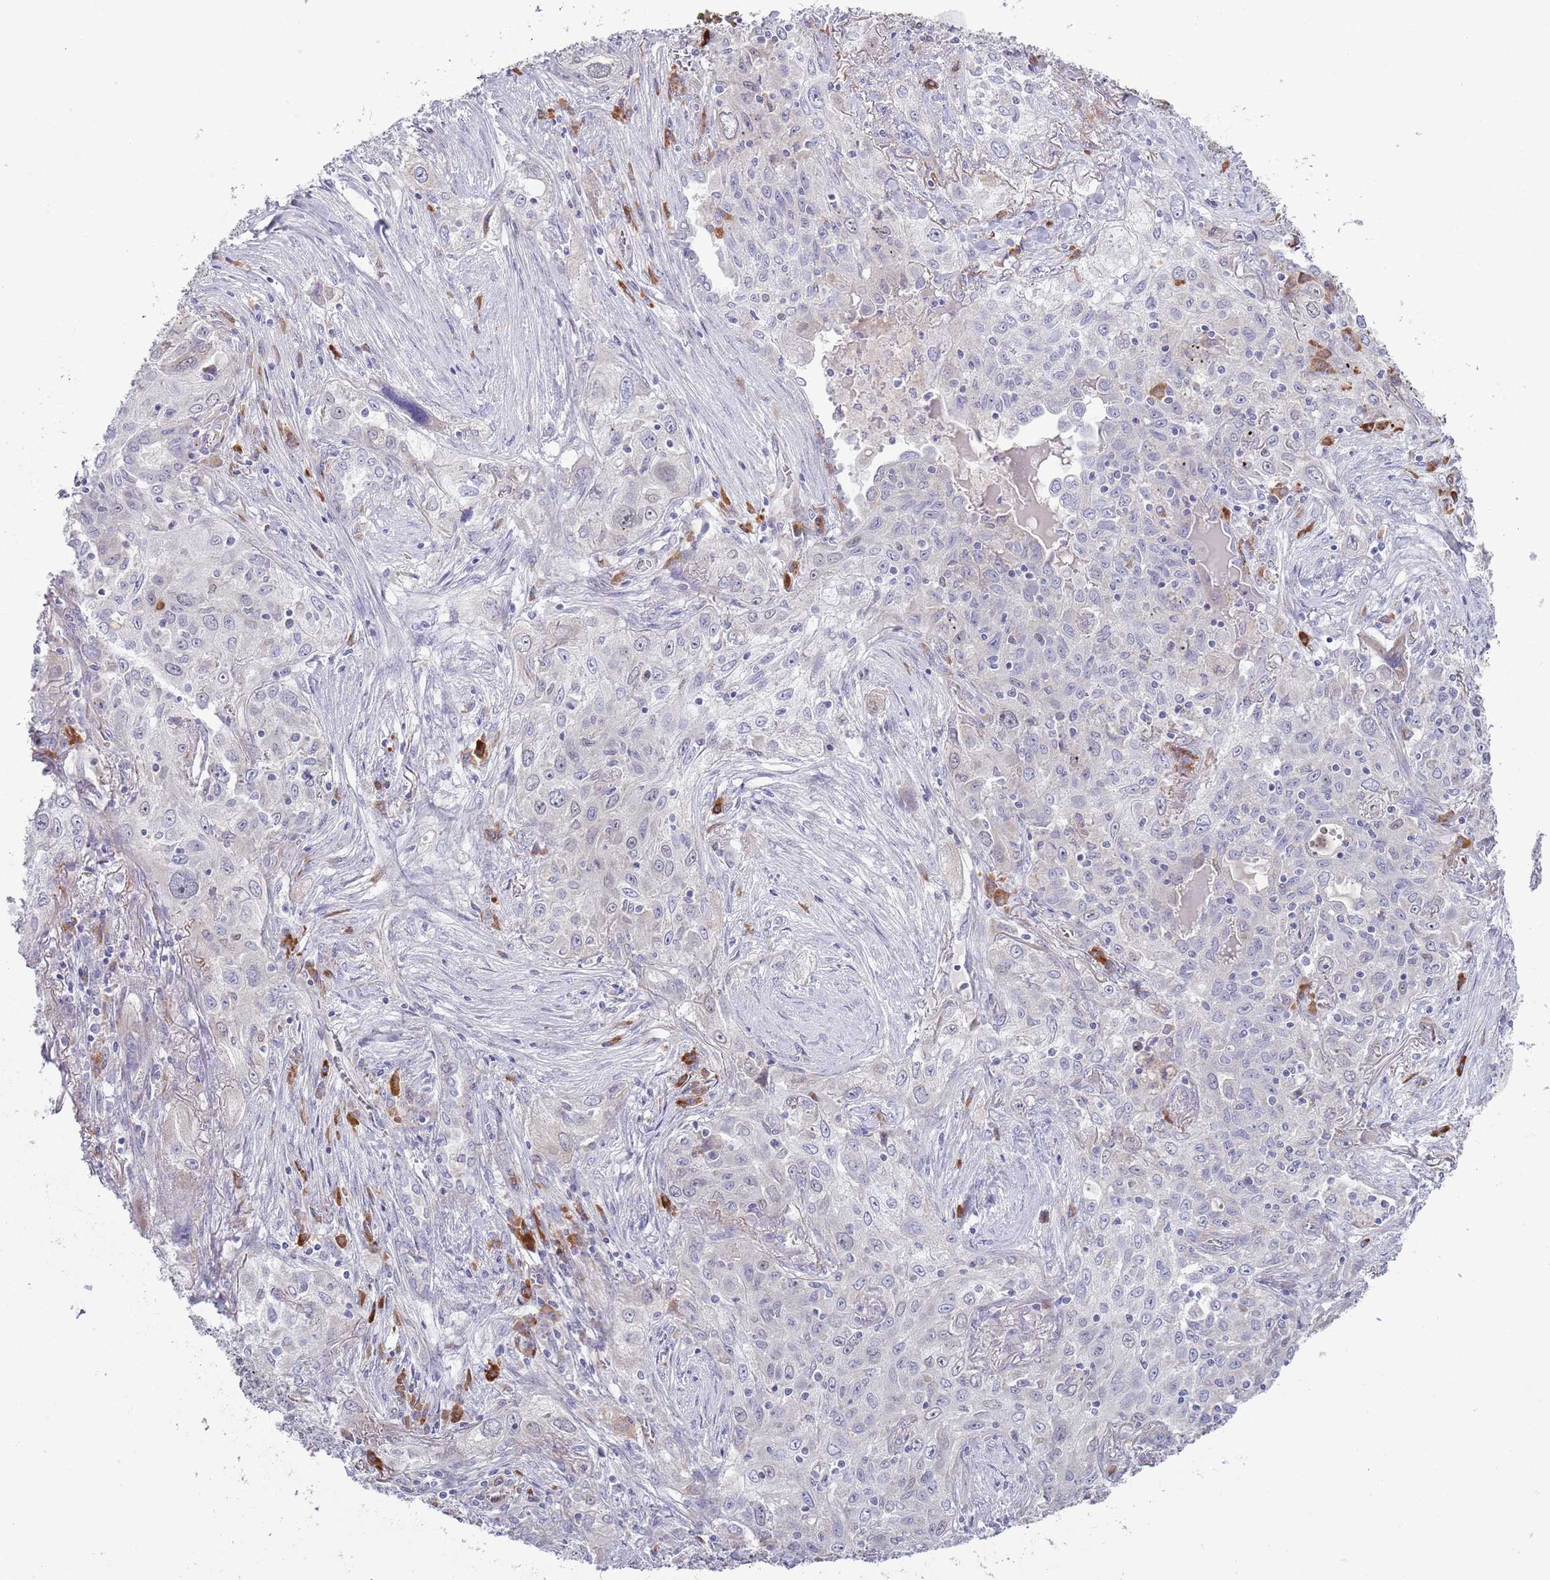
{"staining": {"intensity": "negative", "quantity": "none", "location": "none"}, "tissue": "lung cancer", "cell_type": "Tumor cells", "image_type": "cancer", "snomed": [{"axis": "morphology", "description": "Squamous cell carcinoma, NOS"}, {"axis": "topography", "description": "Lung"}], "caption": "Immunohistochemistry of lung cancer (squamous cell carcinoma) demonstrates no expression in tumor cells.", "gene": "LTB", "patient": {"sex": "female", "age": 69}}